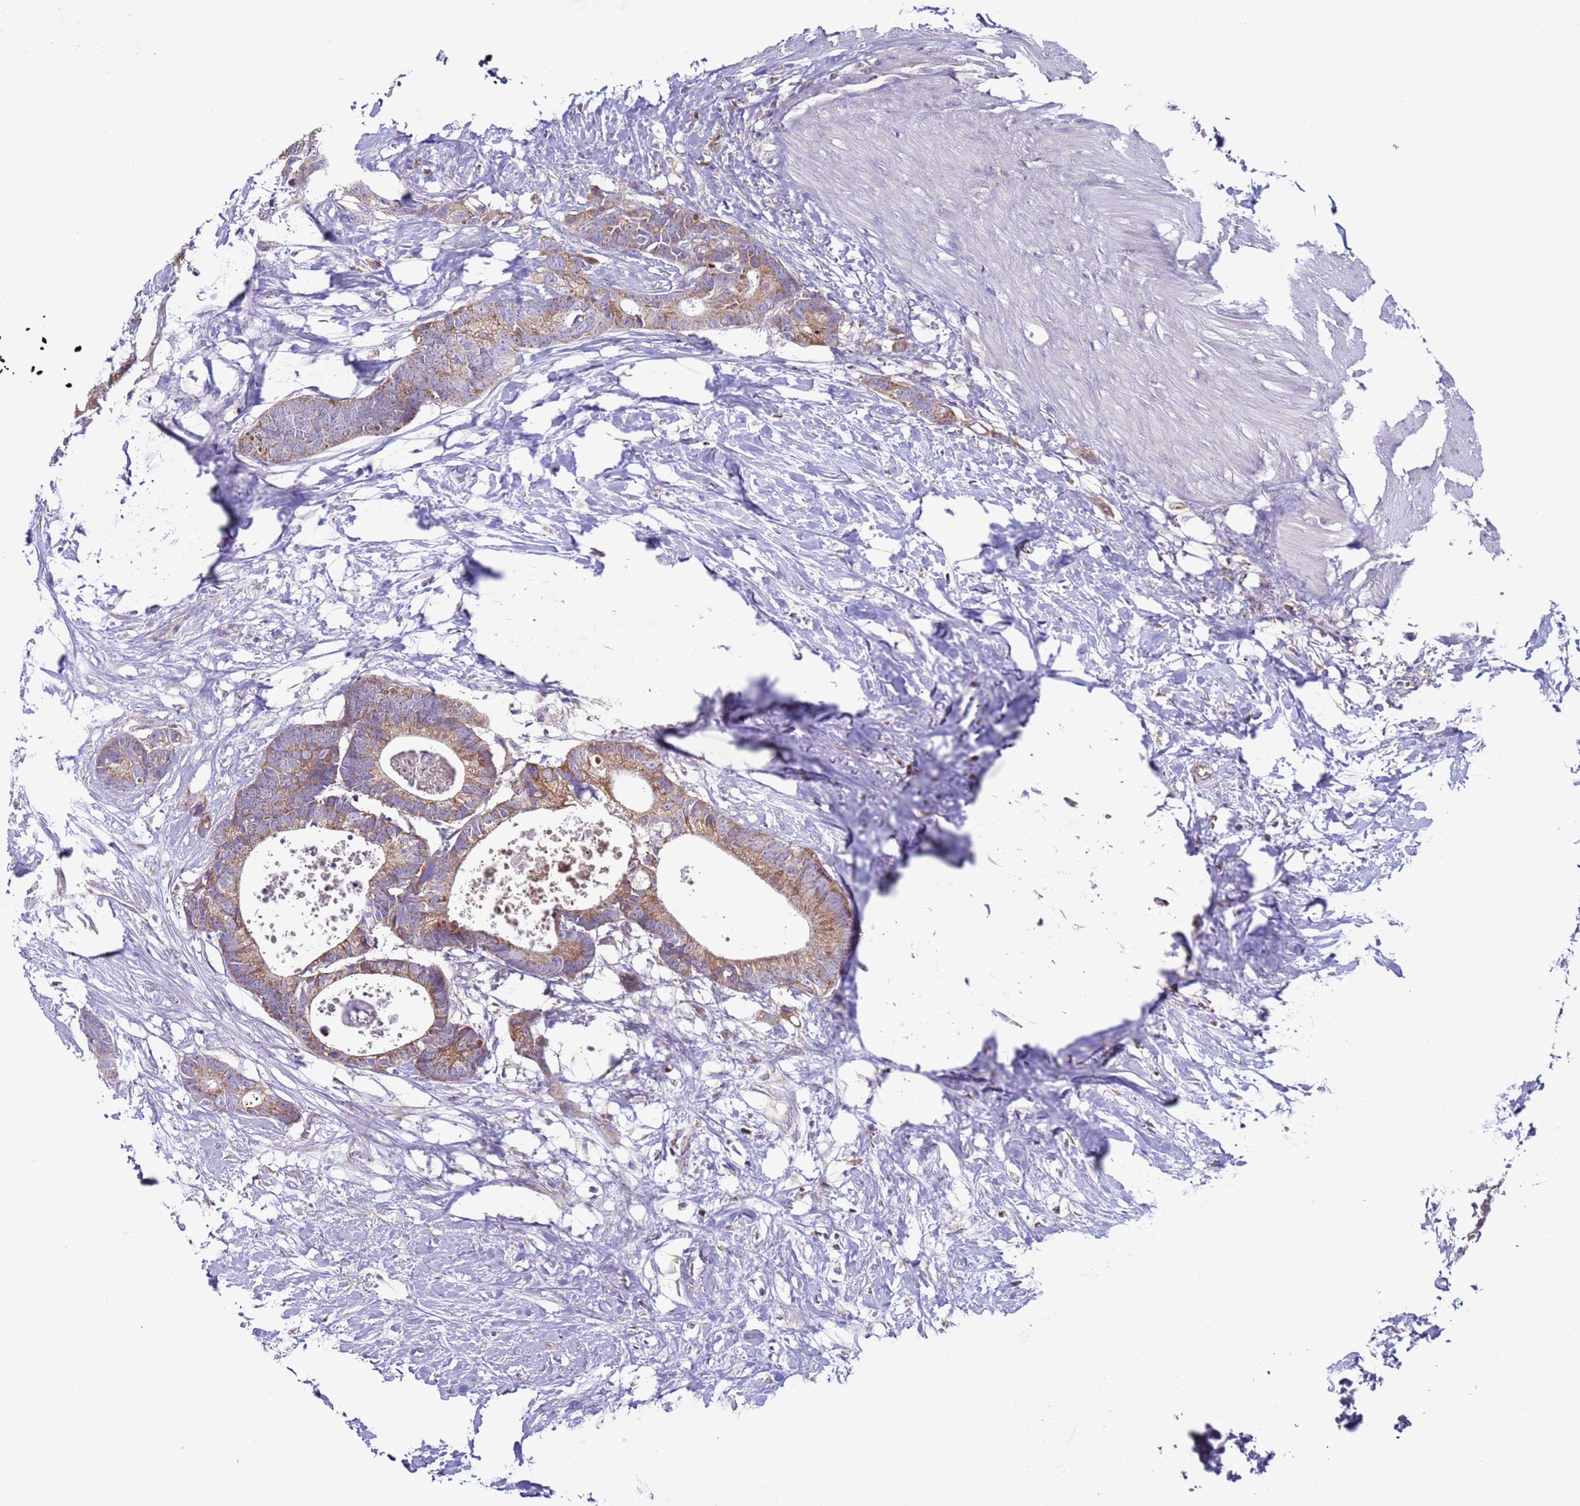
{"staining": {"intensity": "moderate", "quantity": "25%-75%", "location": "cytoplasmic/membranous"}, "tissue": "colorectal cancer", "cell_type": "Tumor cells", "image_type": "cancer", "snomed": [{"axis": "morphology", "description": "Adenocarcinoma, NOS"}, {"axis": "topography", "description": "Colon"}], "caption": "Adenocarcinoma (colorectal) stained with a protein marker shows moderate staining in tumor cells.", "gene": "DIP2B", "patient": {"sex": "female", "age": 57}}